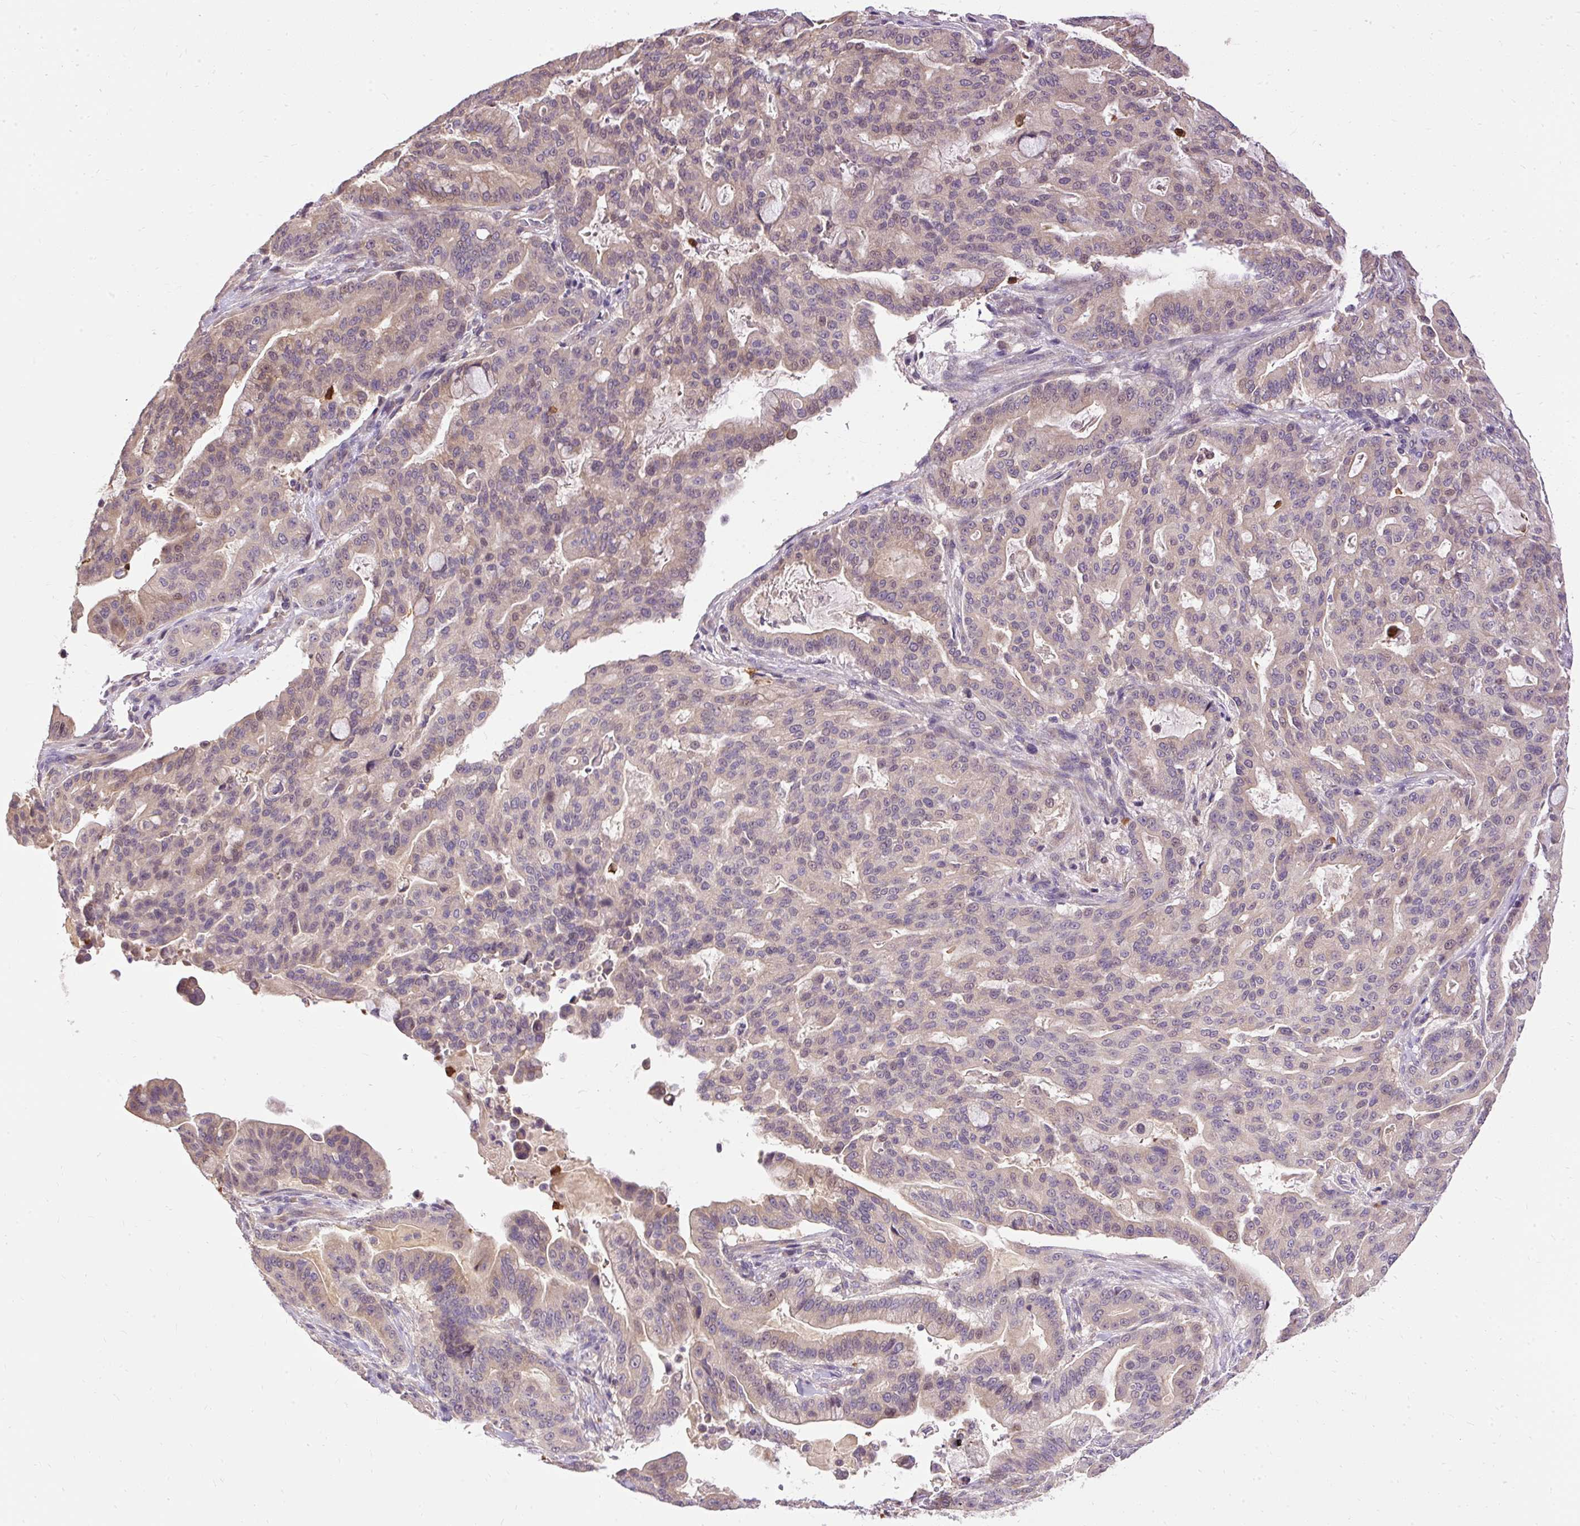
{"staining": {"intensity": "weak", "quantity": "25%-75%", "location": "cytoplasmic/membranous"}, "tissue": "pancreatic cancer", "cell_type": "Tumor cells", "image_type": "cancer", "snomed": [{"axis": "morphology", "description": "Adenocarcinoma, NOS"}, {"axis": "topography", "description": "Pancreas"}], "caption": "Immunohistochemical staining of human pancreatic cancer demonstrates low levels of weak cytoplasmic/membranous protein positivity in about 25%-75% of tumor cells.", "gene": "CTTNBP2", "patient": {"sex": "male", "age": 63}}